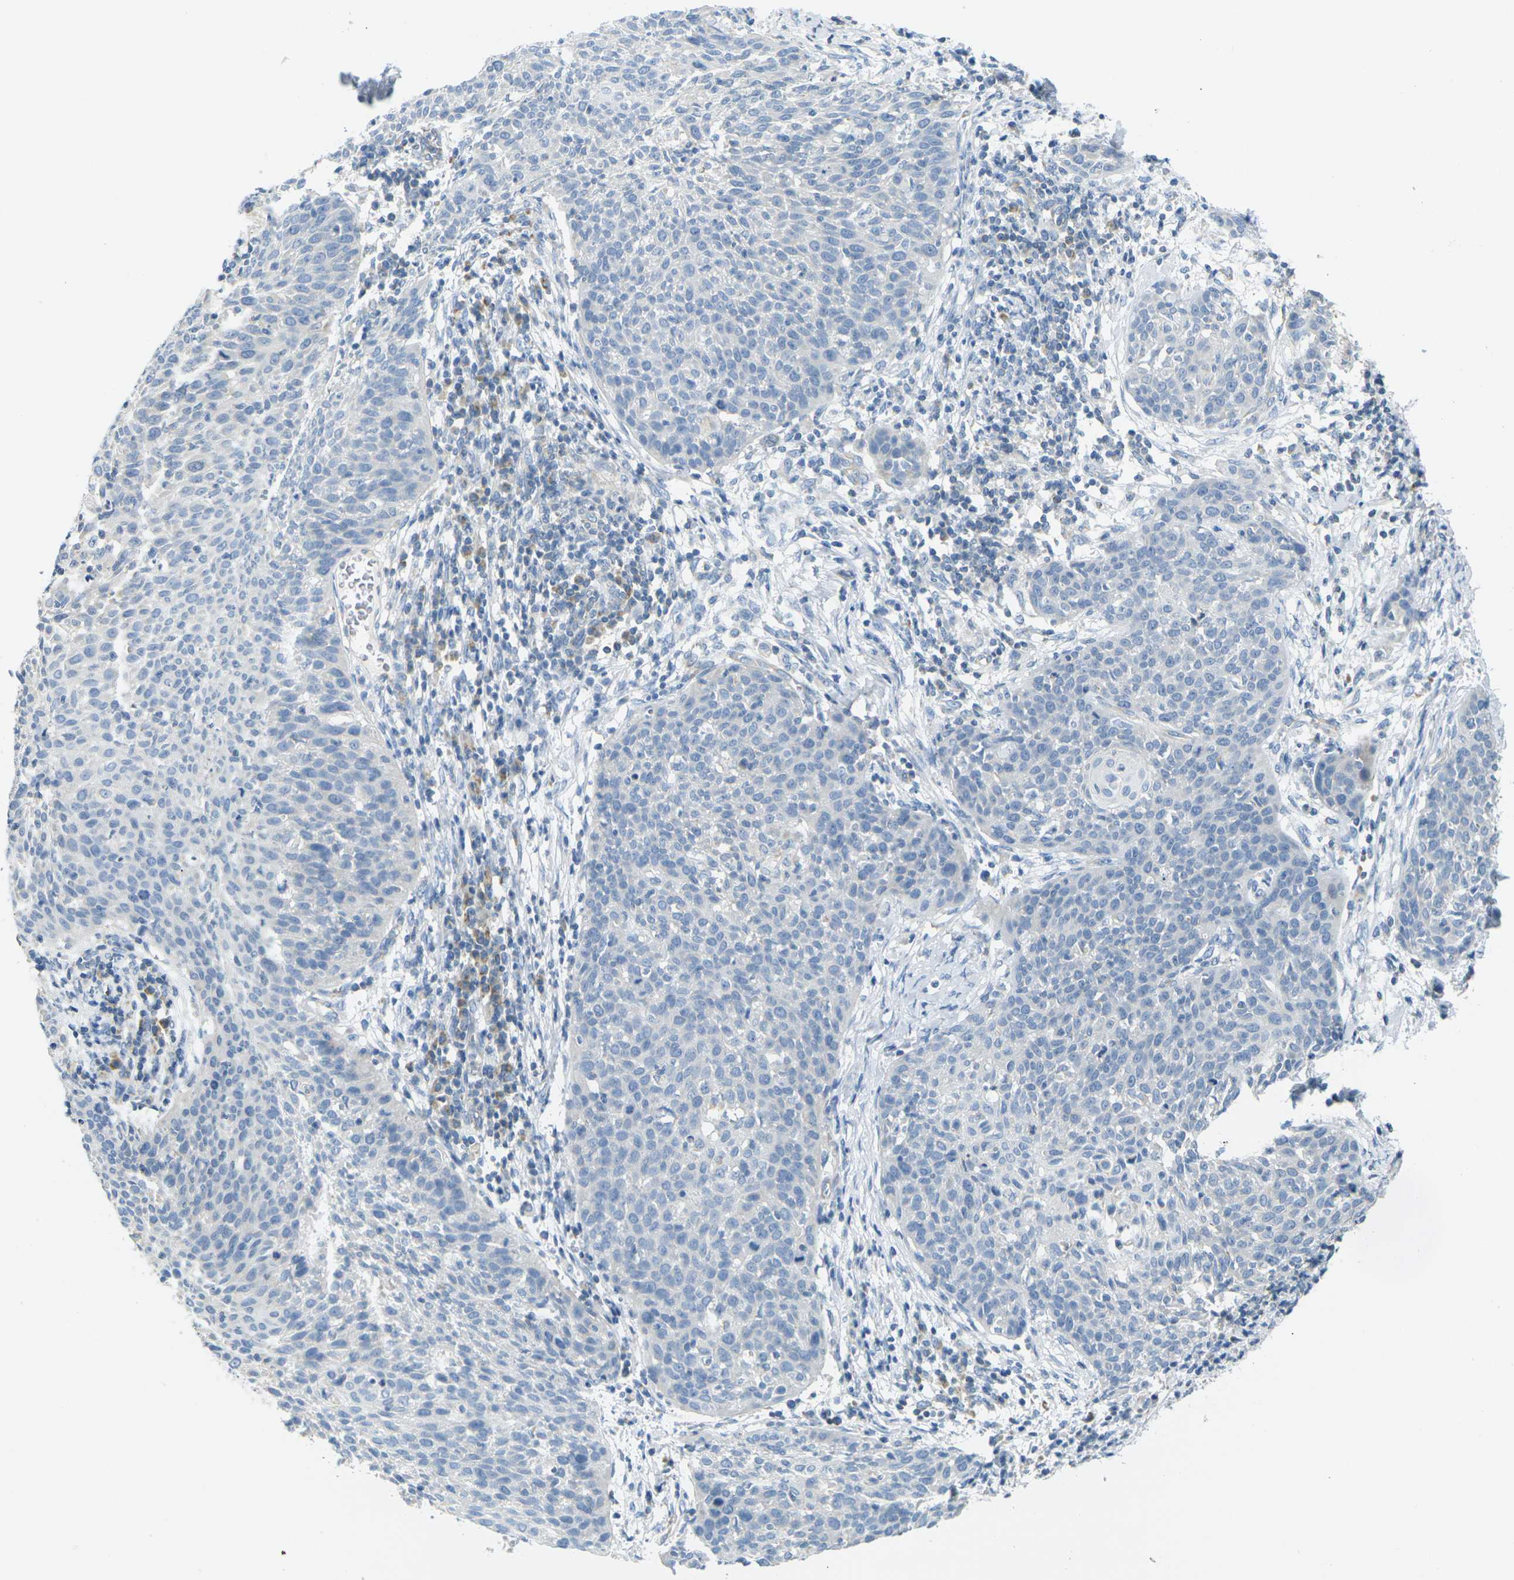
{"staining": {"intensity": "negative", "quantity": "none", "location": "none"}, "tissue": "cervical cancer", "cell_type": "Tumor cells", "image_type": "cancer", "snomed": [{"axis": "morphology", "description": "Squamous cell carcinoma, NOS"}, {"axis": "topography", "description": "Cervix"}], "caption": "Human cervical squamous cell carcinoma stained for a protein using IHC exhibits no expression in tumor cells.", "gene": "PARD6B", "patient": {"sex": "female", "age": 38}}